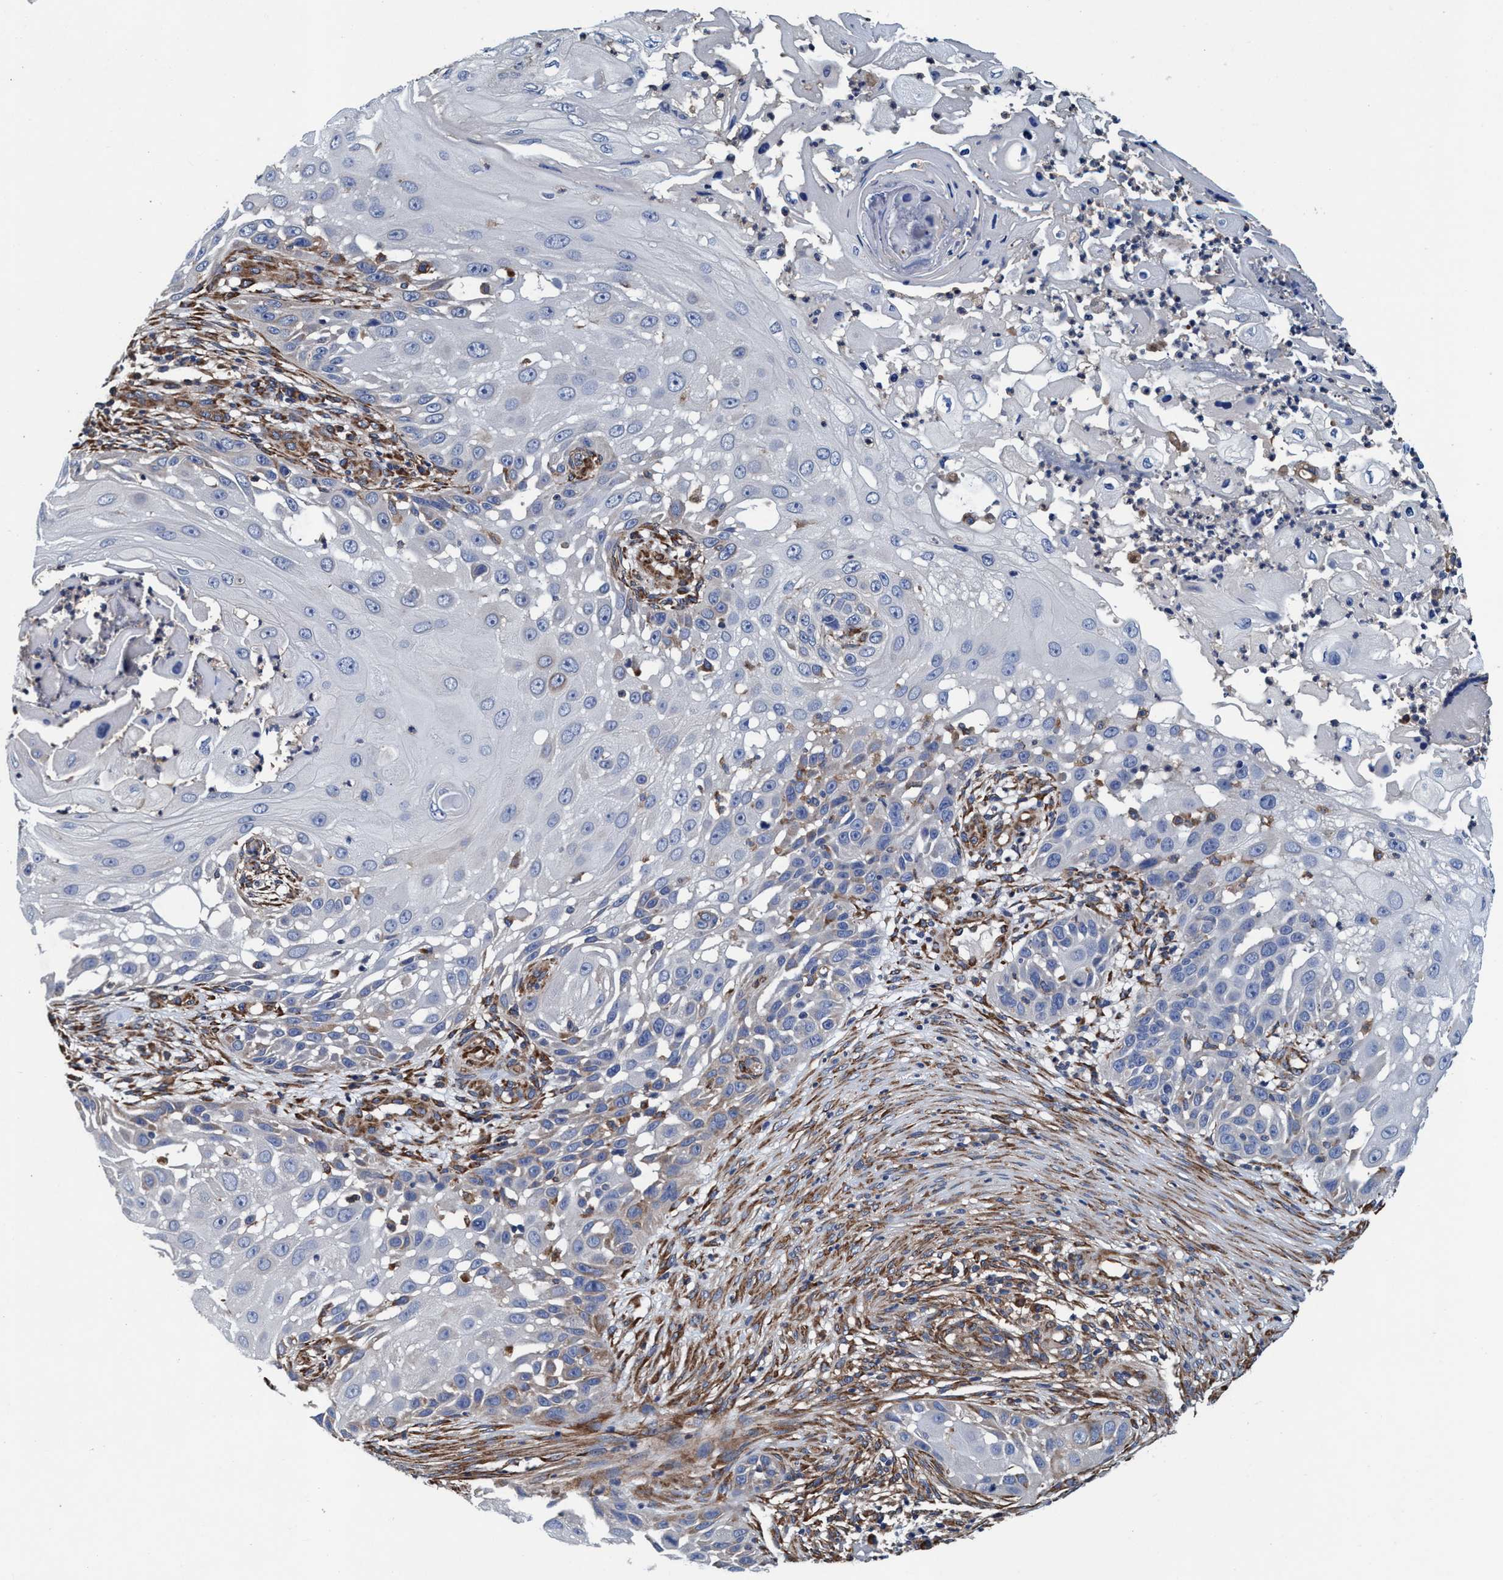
{"staining": {"intensity": "negative", "quantity": "none", "location": "none"}, "tissue": "skin cancer", "cell_type": "Tumor cells", "image_type": "cancer", "snomed": [{"axis": "morphology", "description": "Squamous cell carcinoma, NOS"}, {"axis": "topography", "description": "Skin"}], "caption": "Human skin squamous cell carcinoma stained for a protein using immunohistochemistry exhibits no staining in tumor cells.", "gene": "ENDOG", "patient": {"sex": "female", "age": 44}}